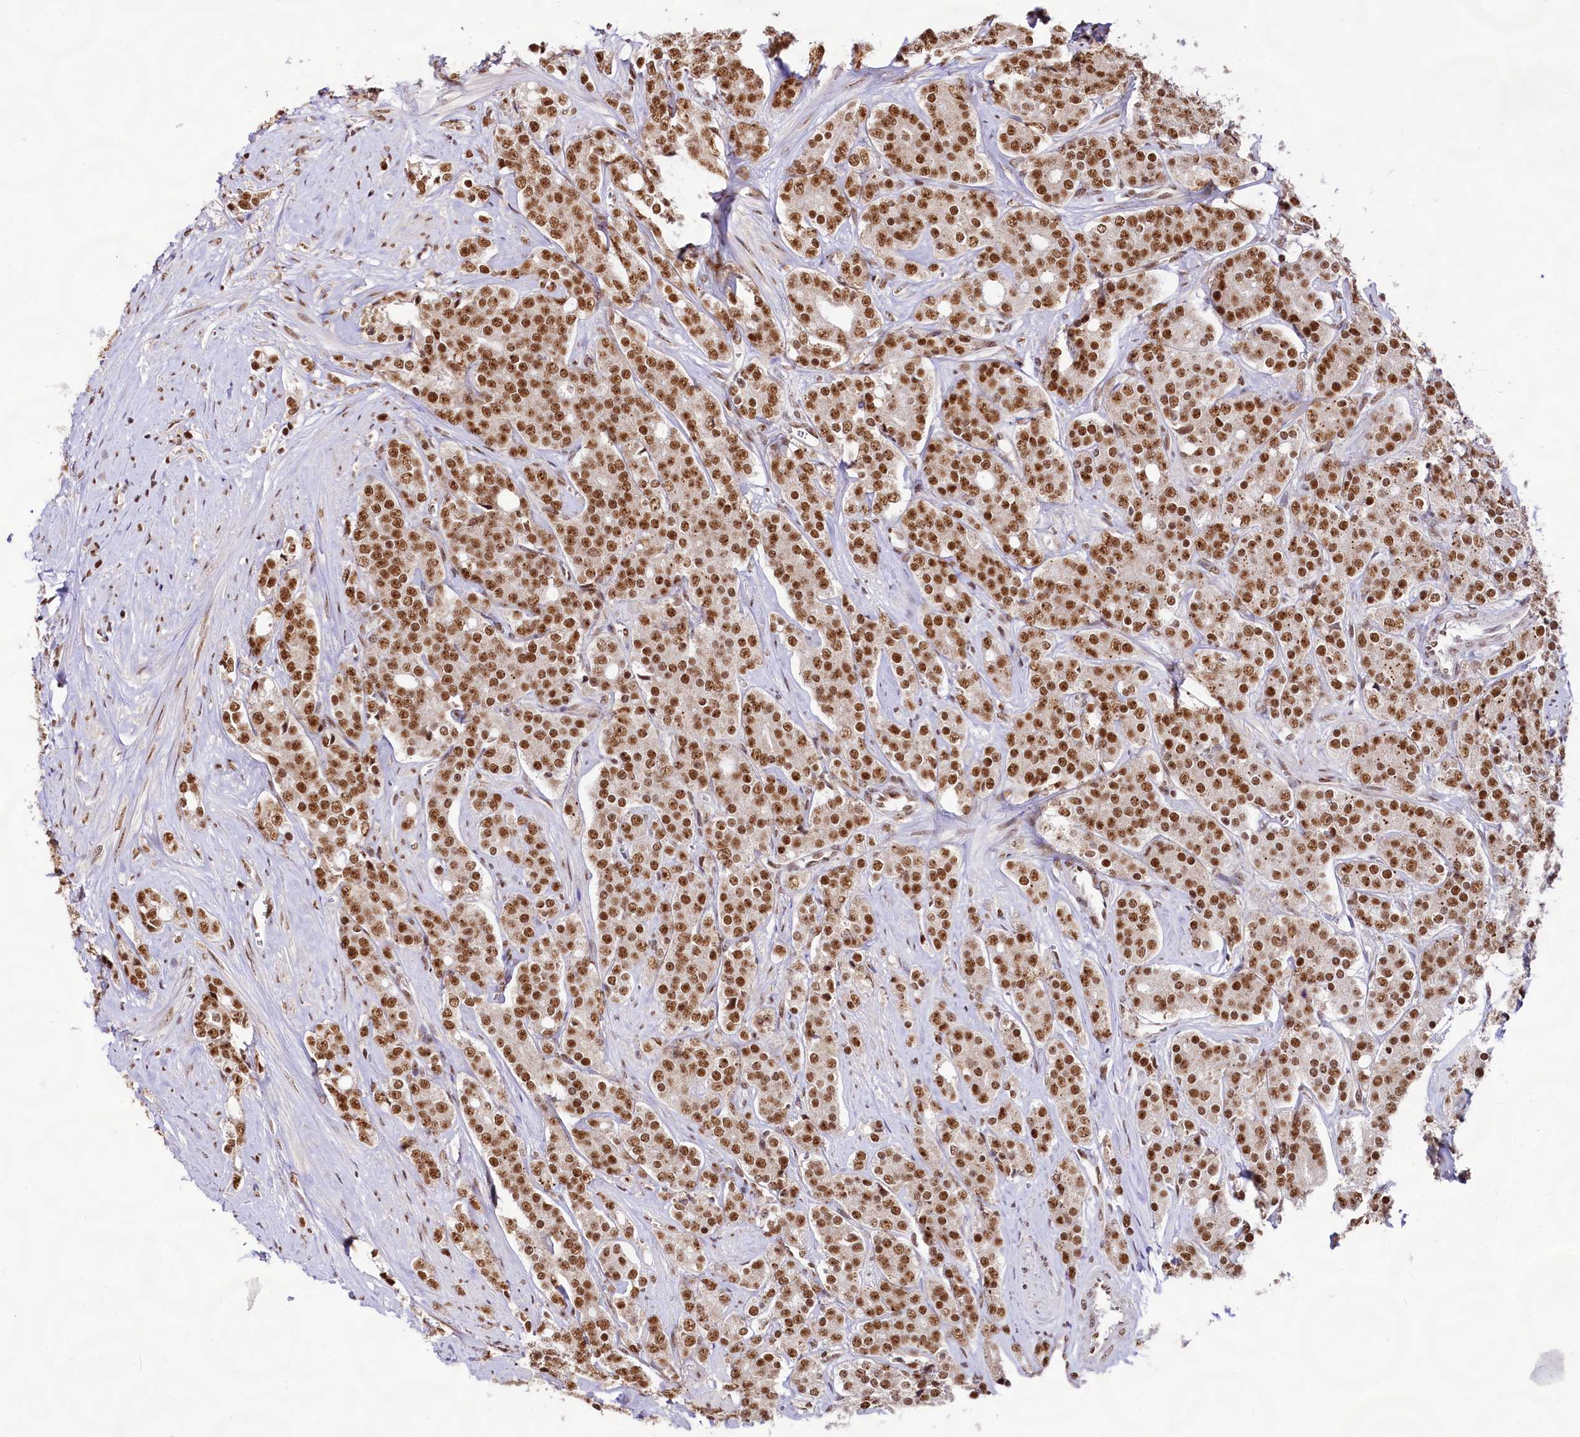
{"staining": {"intensity": "strong", "quantity": ">75%", "location": "nuclear"}, "tissue": "prostate cancer", "cell_type": "Tumor cells", "image_type": "cancer", "snomed": [{"axis": "morphology", "description": "Adenocarcinoma, High grade"}, {"axis": "topography", "description": "Prostate"}], "caption": "Brown immunohistochemical staining in human prostate cancer reveals strong nuclear expression in about >75% of tumor cells.", "gene": "HIRA", "patient": {"sex": "male", "age": 62}}